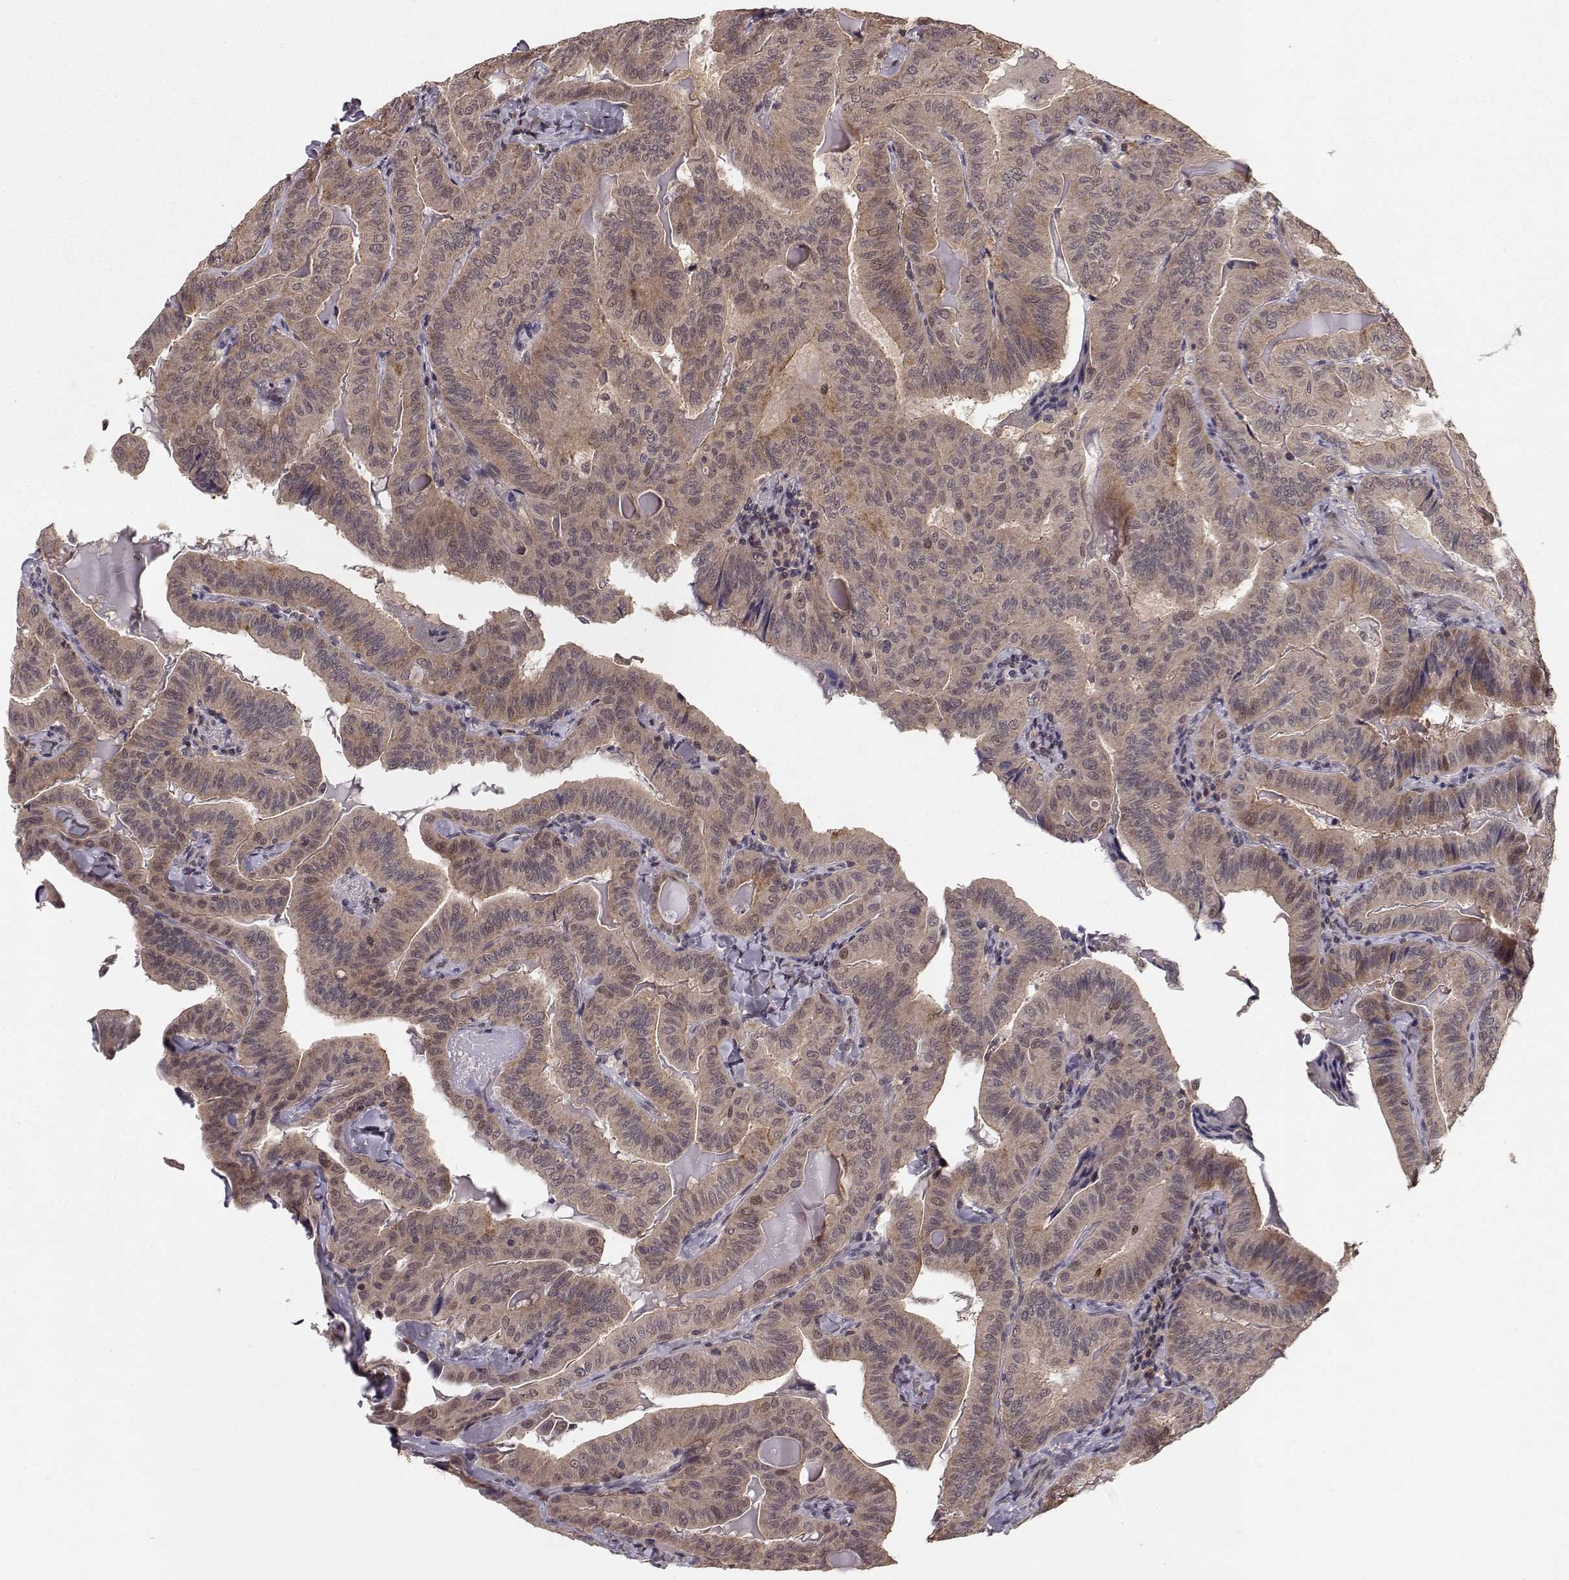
{"staining": {"intensity": "moderate", "quantity": ">75%", "location": "cytoplasmic/membranous"}, "tissue": "thyroid cancer", "cell_type": "Tumor cells", "image_type": "cancer", "snomed": [{"axis": "morphology", "description": "Papillary adenocarcinoma, NOS"}, {"axis": "topography", "description": "Thyroid gland"}], "caption": "Human papillary adenocarcinoma (thyroid) stained with a brown dye displays moderate cytoplasmic/membranous positive staining in about >75% of tumor cells.", "gene": "PLEKHG3", "patient": {"sex": "female", "age": 68}}